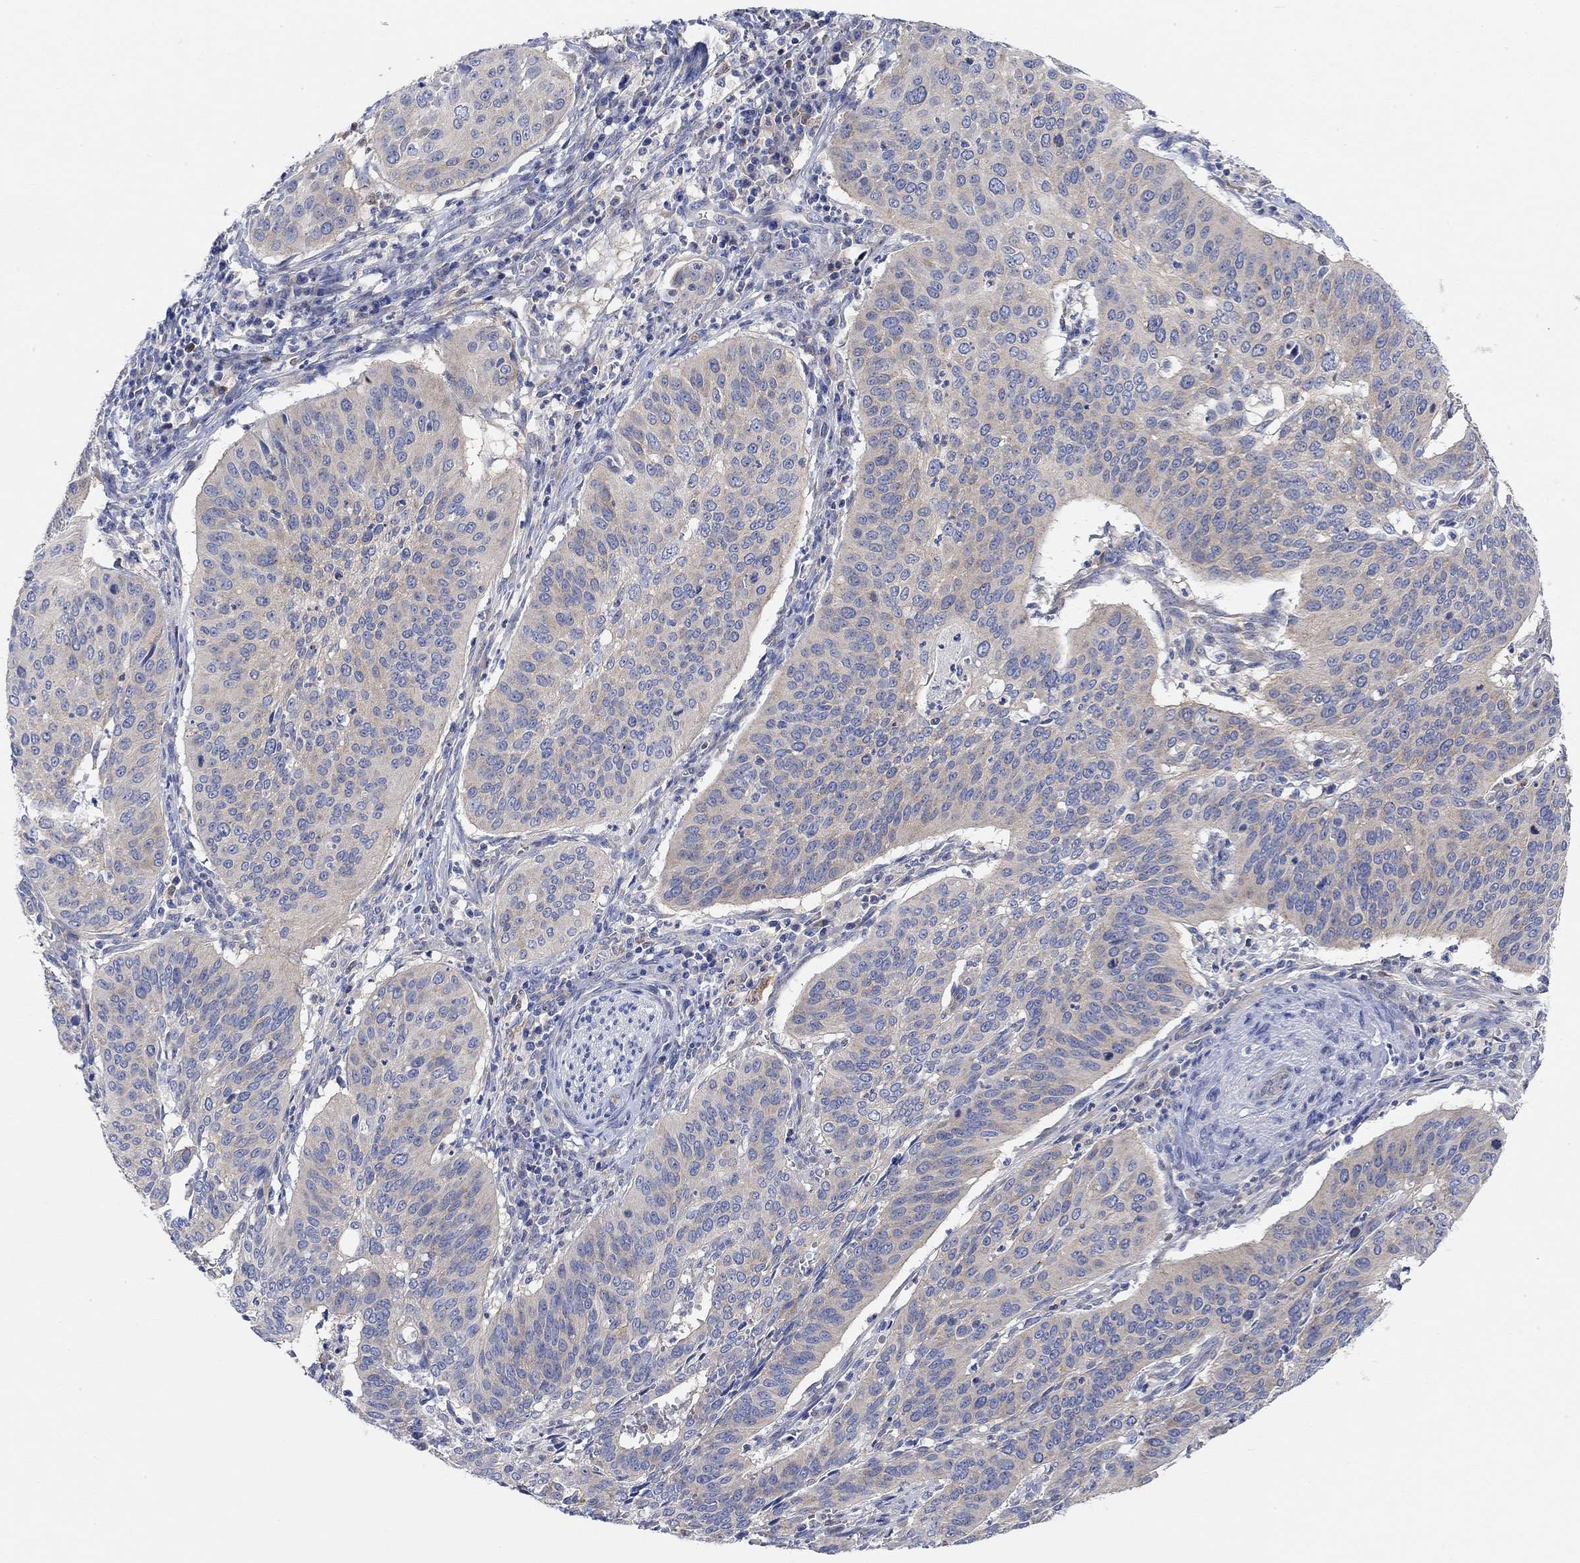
{"staining": {"intensity": "weak", "quantity": "<25%", "location": "cytoplasmic/membranous"}, "tissue": "cervical cancer", "cell_type": "Tumor cells", "image_type": "cancer", "snomed": [{"axis": "morphology", "description": "Normal tissue, NOS"}, {"axis": "morphology", "description": "Squamous cell carcinoma, NOS"}, {"axis": "topography", "description": "Cervix"}], "caption": "This is an immunohistochemistry (IHC) histopathology image of human cervical squamous cell carcinoma. There is no expression in tumor cells.", "gene": "RGS1", "patient": {"sex": "female", "age": 39}}